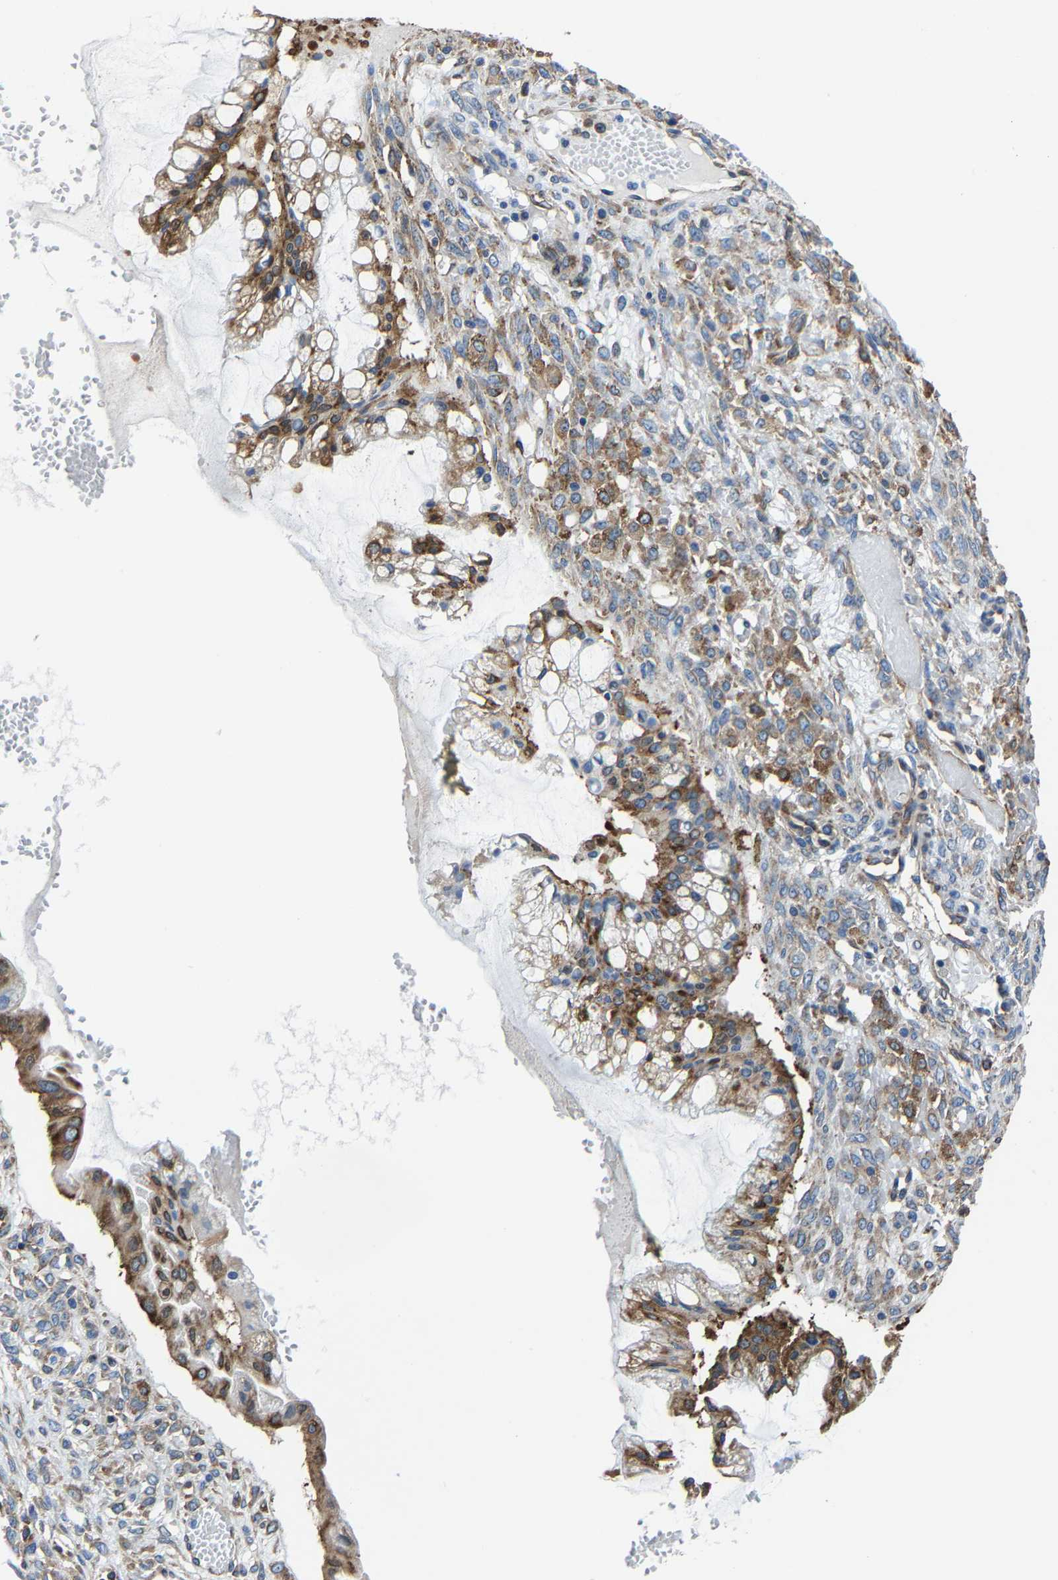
{"staining": {"intensity": "strong", "quantity": ">75%", "location": "cytoplasmic/membranous"}, "tissue": "ovarian cancer", "cell_type": "Tumor cells", "image_type": "cancer", "snomed": [{"axis": "morphology", "description": "Cystadenocarcinoma, mucinous, NOS"}, {"axis": "topography", "description": "Ovary"}], "caption": "Mucinous cystadenocarcinoma (ovarian) tissue displays strong cytoplasmic/membranous staining in approximately >75% of tumor cells, visualized by immunohistochemistry.", "gene": "G3BP2", "patient": {"sex": "female", "age": 73}}